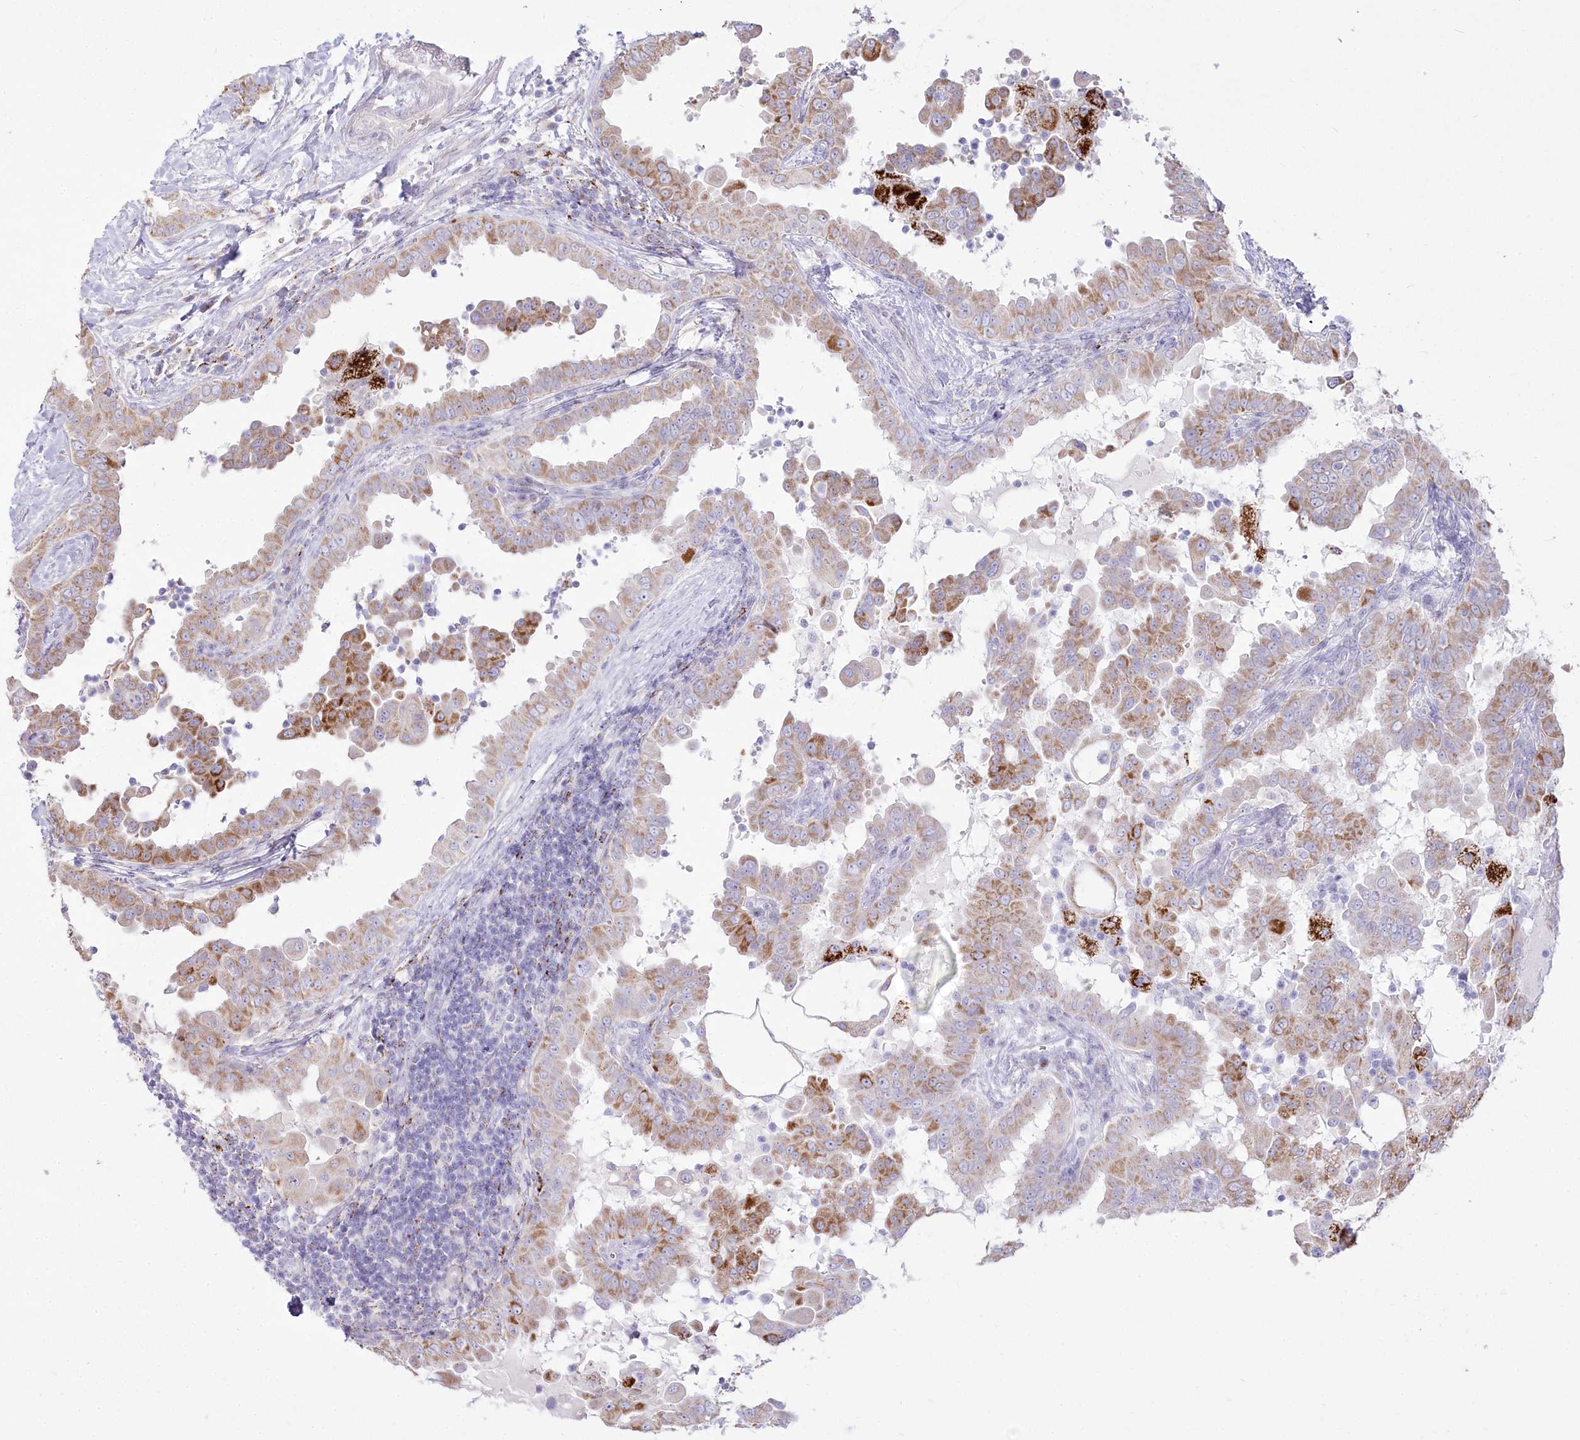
{"staining": {"intensity": "strong", "quantity": "<25%", "location": "cytoplasmic/membranous"}, "tissue": "thyroid cancer", "cell_type": "Tumor cells", "image_type": "cancer", "snomed": [{"axis": "morphology", "description": "Papillary adenocarcinoma, NOS"}, {"axis": "topography", "description": "Thyroid gland"}], "caption": "Immunohistochemistry staining of thyroid cancer, which reveals medium levels of strong cytoplasmic/membranous expression in approximately <25% of tumor cells indicating strong cytoplasmic/membranous protein positivity. The staining was performed using DAB (3,3'-diaminobenzidine) (brown) for protein detection and nuclei were counterstained in hematoxylin (blue).", "gene": "CEP164", "patient": {"sex": "male", "age": 33}}